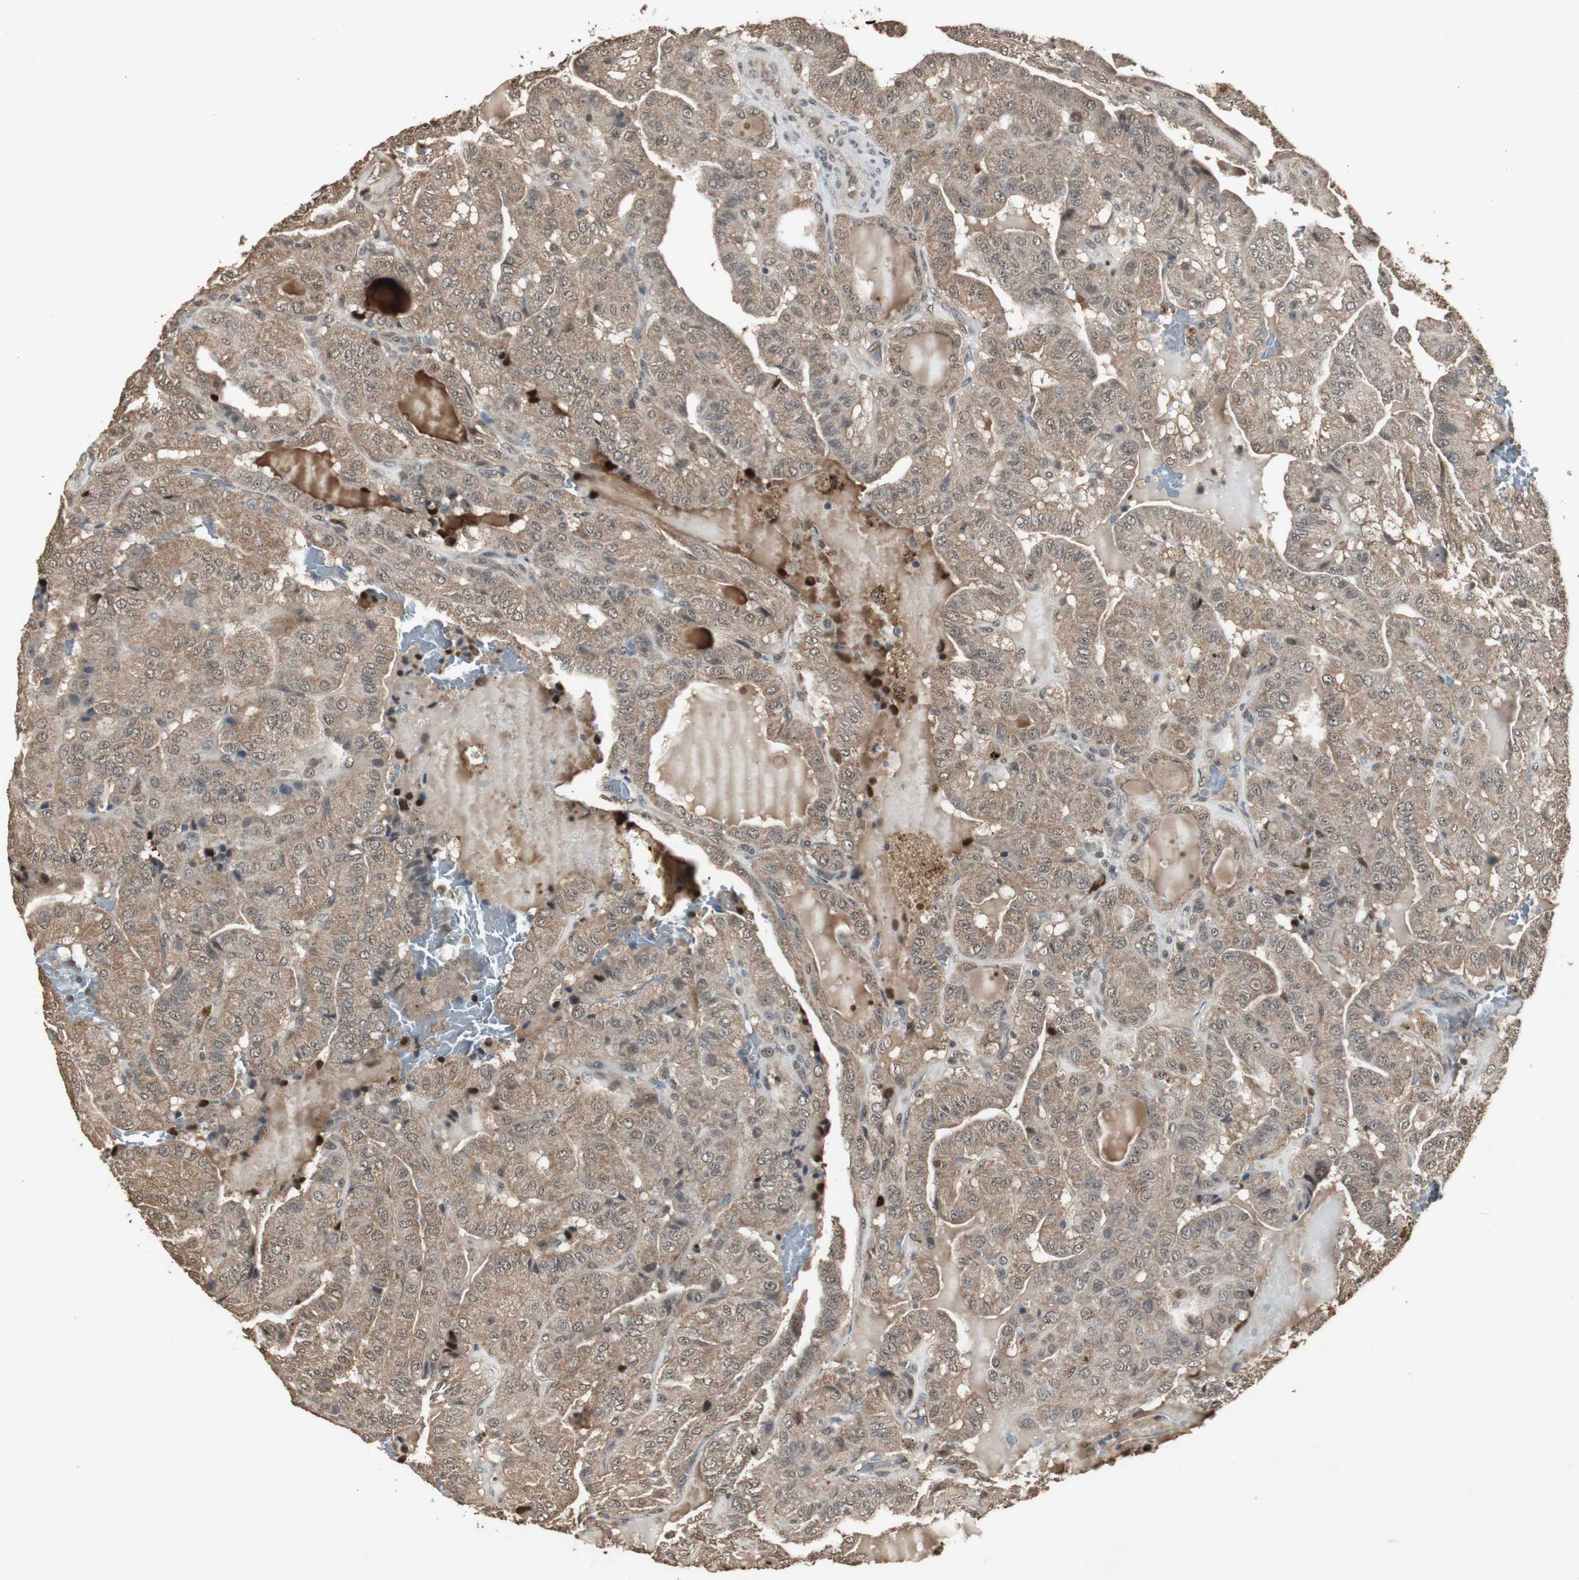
{"staining": {"intensity": "moderate", "quantity": ">75%", "location": "cytoplasmic/membranous"}, "tissue": "thyroid cancer", "cell_type": "Tumor cells", "image_type": "cancer", "snomed": [{"axis": "morphology", "description": "Papillary adenocarcinoma, NOS"}, {"axis": "topography", "description": "Thyroid gland"}], "caption": "Immunohistochemical staining of human papillary adenocarcinoma (thyroid) shows moderate cytoplasmic/membranous protein staining in approximately >75% of tumor cells.", "gene": "EMX1", "patient": {"sex": "male", "age": 77}}